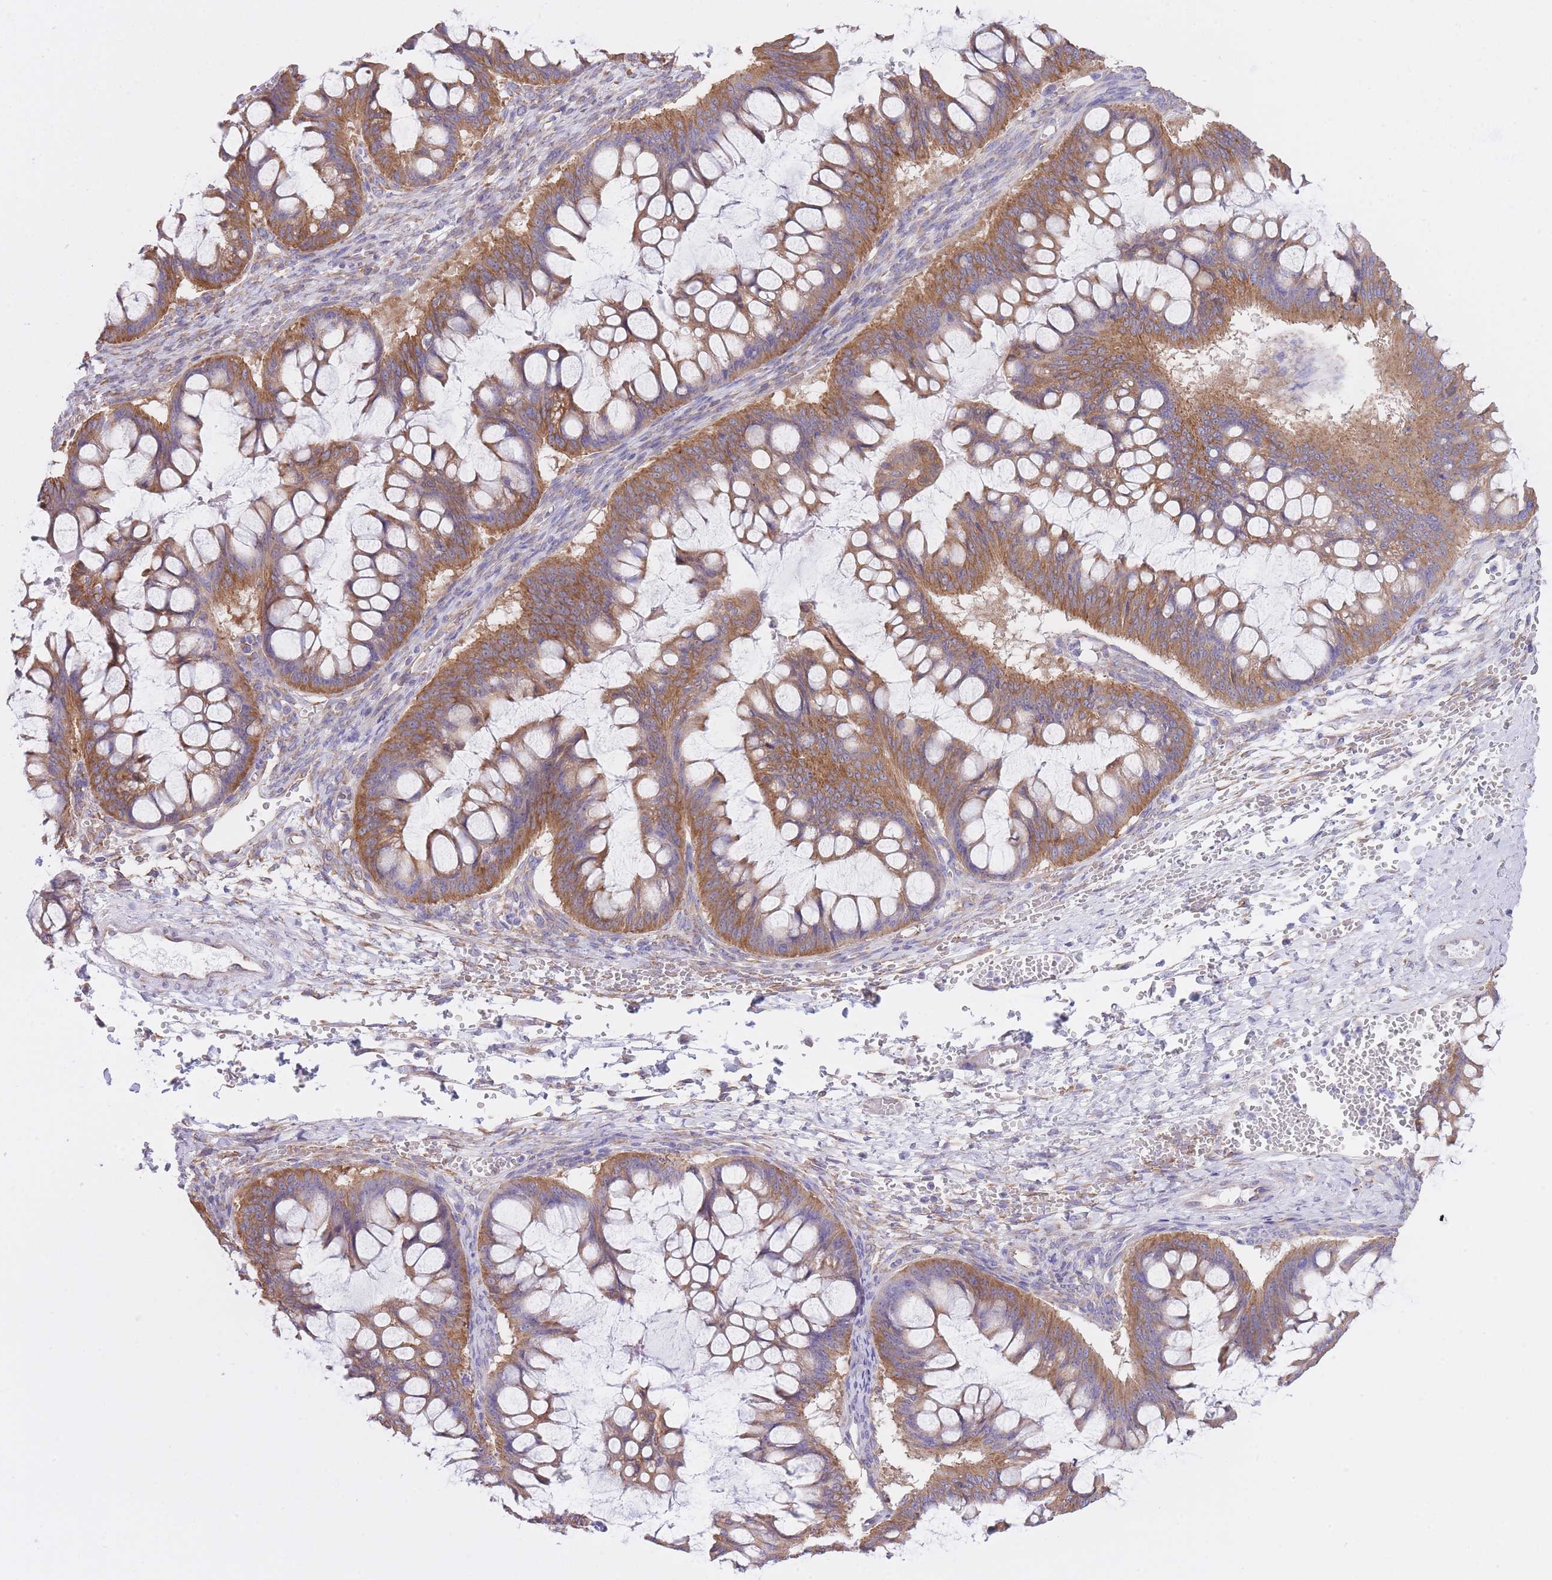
{"staining": {"intensity": "strong", "quantity": ">75%", "location": "cytoplasmic/membranous"}, "tissue": "ovarian cancer", "cell_type": "Tumor cells", "image_type": "cancer", "snomed": [{"axis": "morphology", "description": "Cystadenocarcinoma, mucinous, NOS"}, {"axis": "topography", "description": "Ovary"}], "caption": "This is a histology image of immunohistochemistry (IHC) staining of ovarian mucinous cystadenocarcinoma, which shows strong positivity in the cytoplasmic/membranous of tumor cells.", "gene": "ZNF501", "patient": {"sex": "female", "age": 73}}